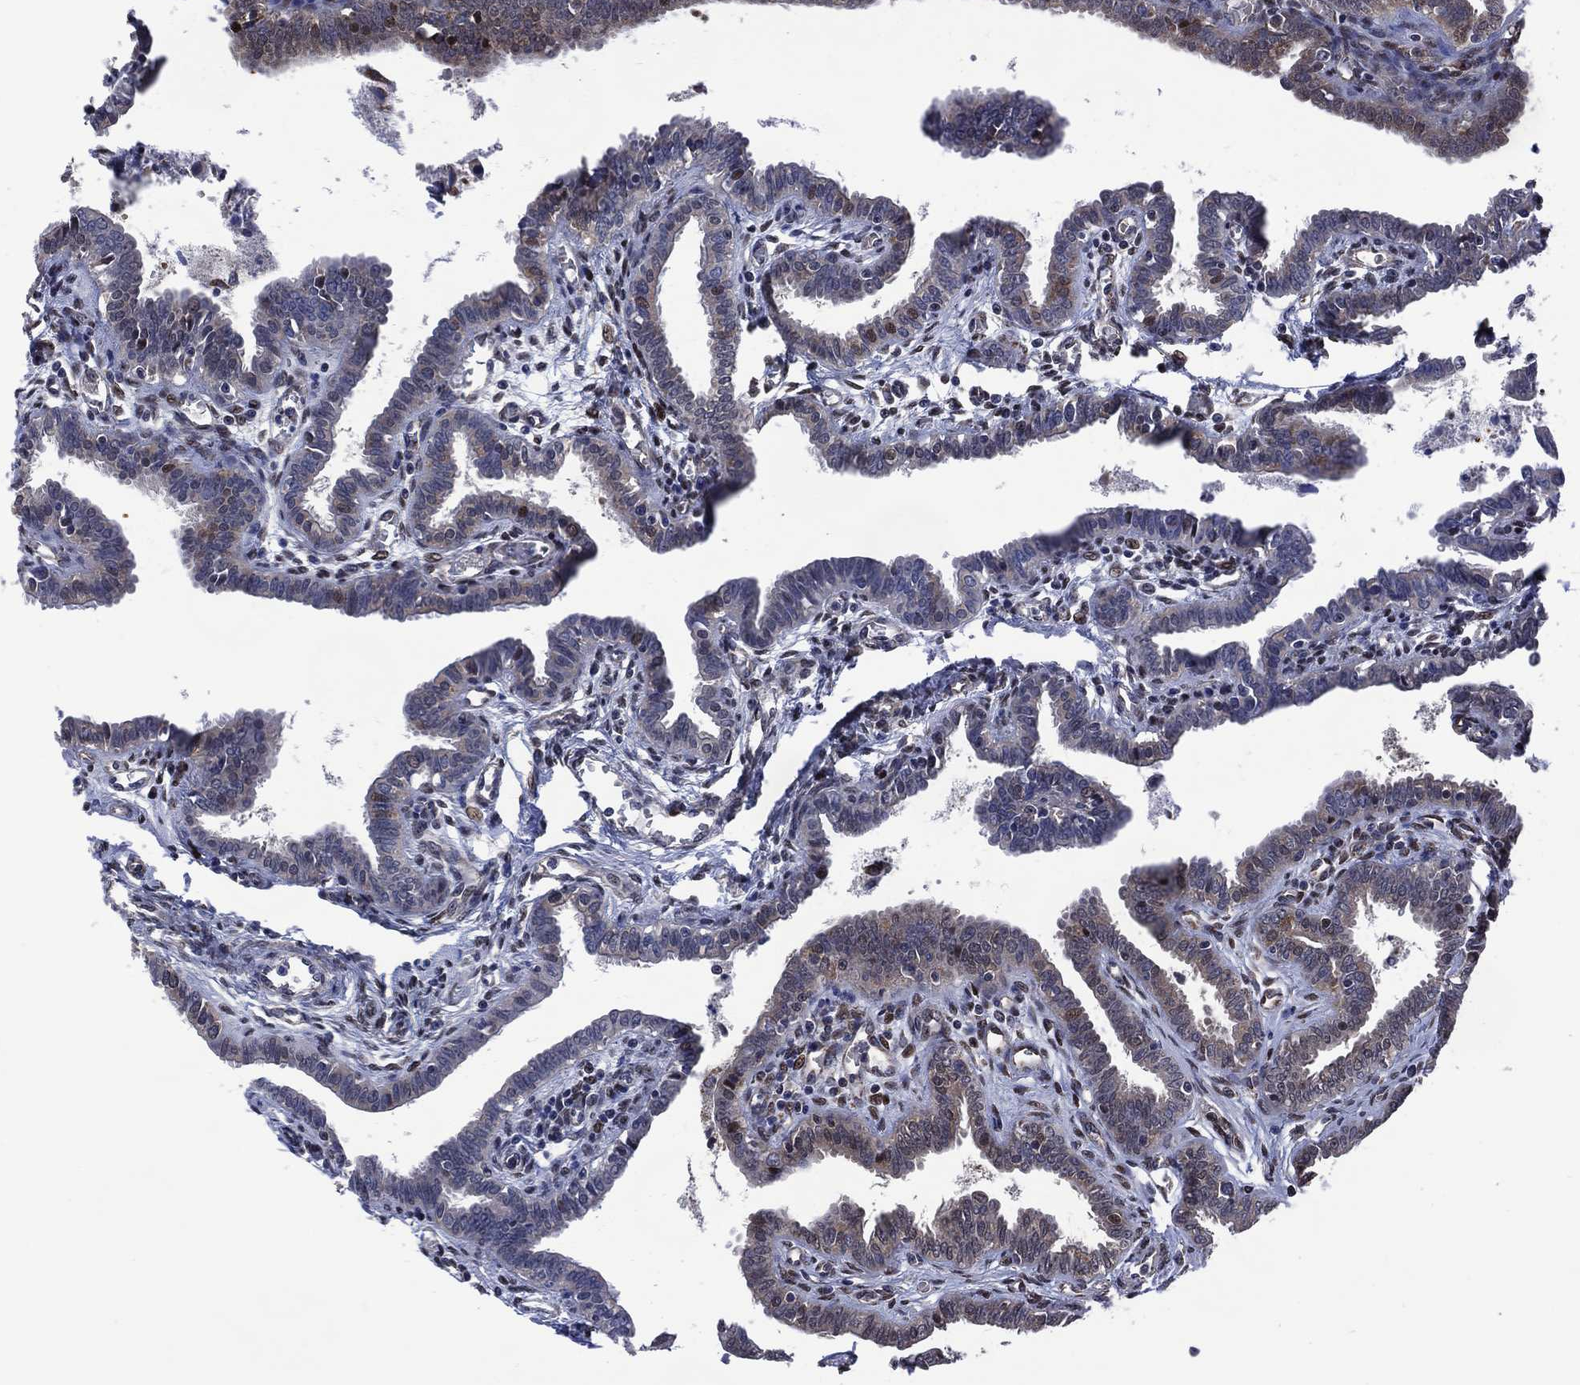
{"staining": {"intensity": "weak", "quantity": "<25%", "location": "cytoplasmic/membranous"}, "tissue": "fallopian tube", "cell_type": "Glandular cells", "image_type": "normal", "snomed": [{"axis": "morphology", "description": "Normal tissue, NOS"}, {"axis": "morphology", "description": "Carcinoma, endometroid"}, {"axis": "topography", "description": "Fallopian tube"}, {"axis": "topography", "description": "Ovary"}], "caption": "An immunohistochemistry micrograph of unremarkable fallopian tube is shown. There is no staining in glandular cells of fallopian tube. (Stains: DAB immunohistochemistry (IHC) with hematoxylin counter stain, Microscopy: brightfield microscopy at high magnification).", "gene": "HTD2", "patient": {"sex": "female", "age": 42}}